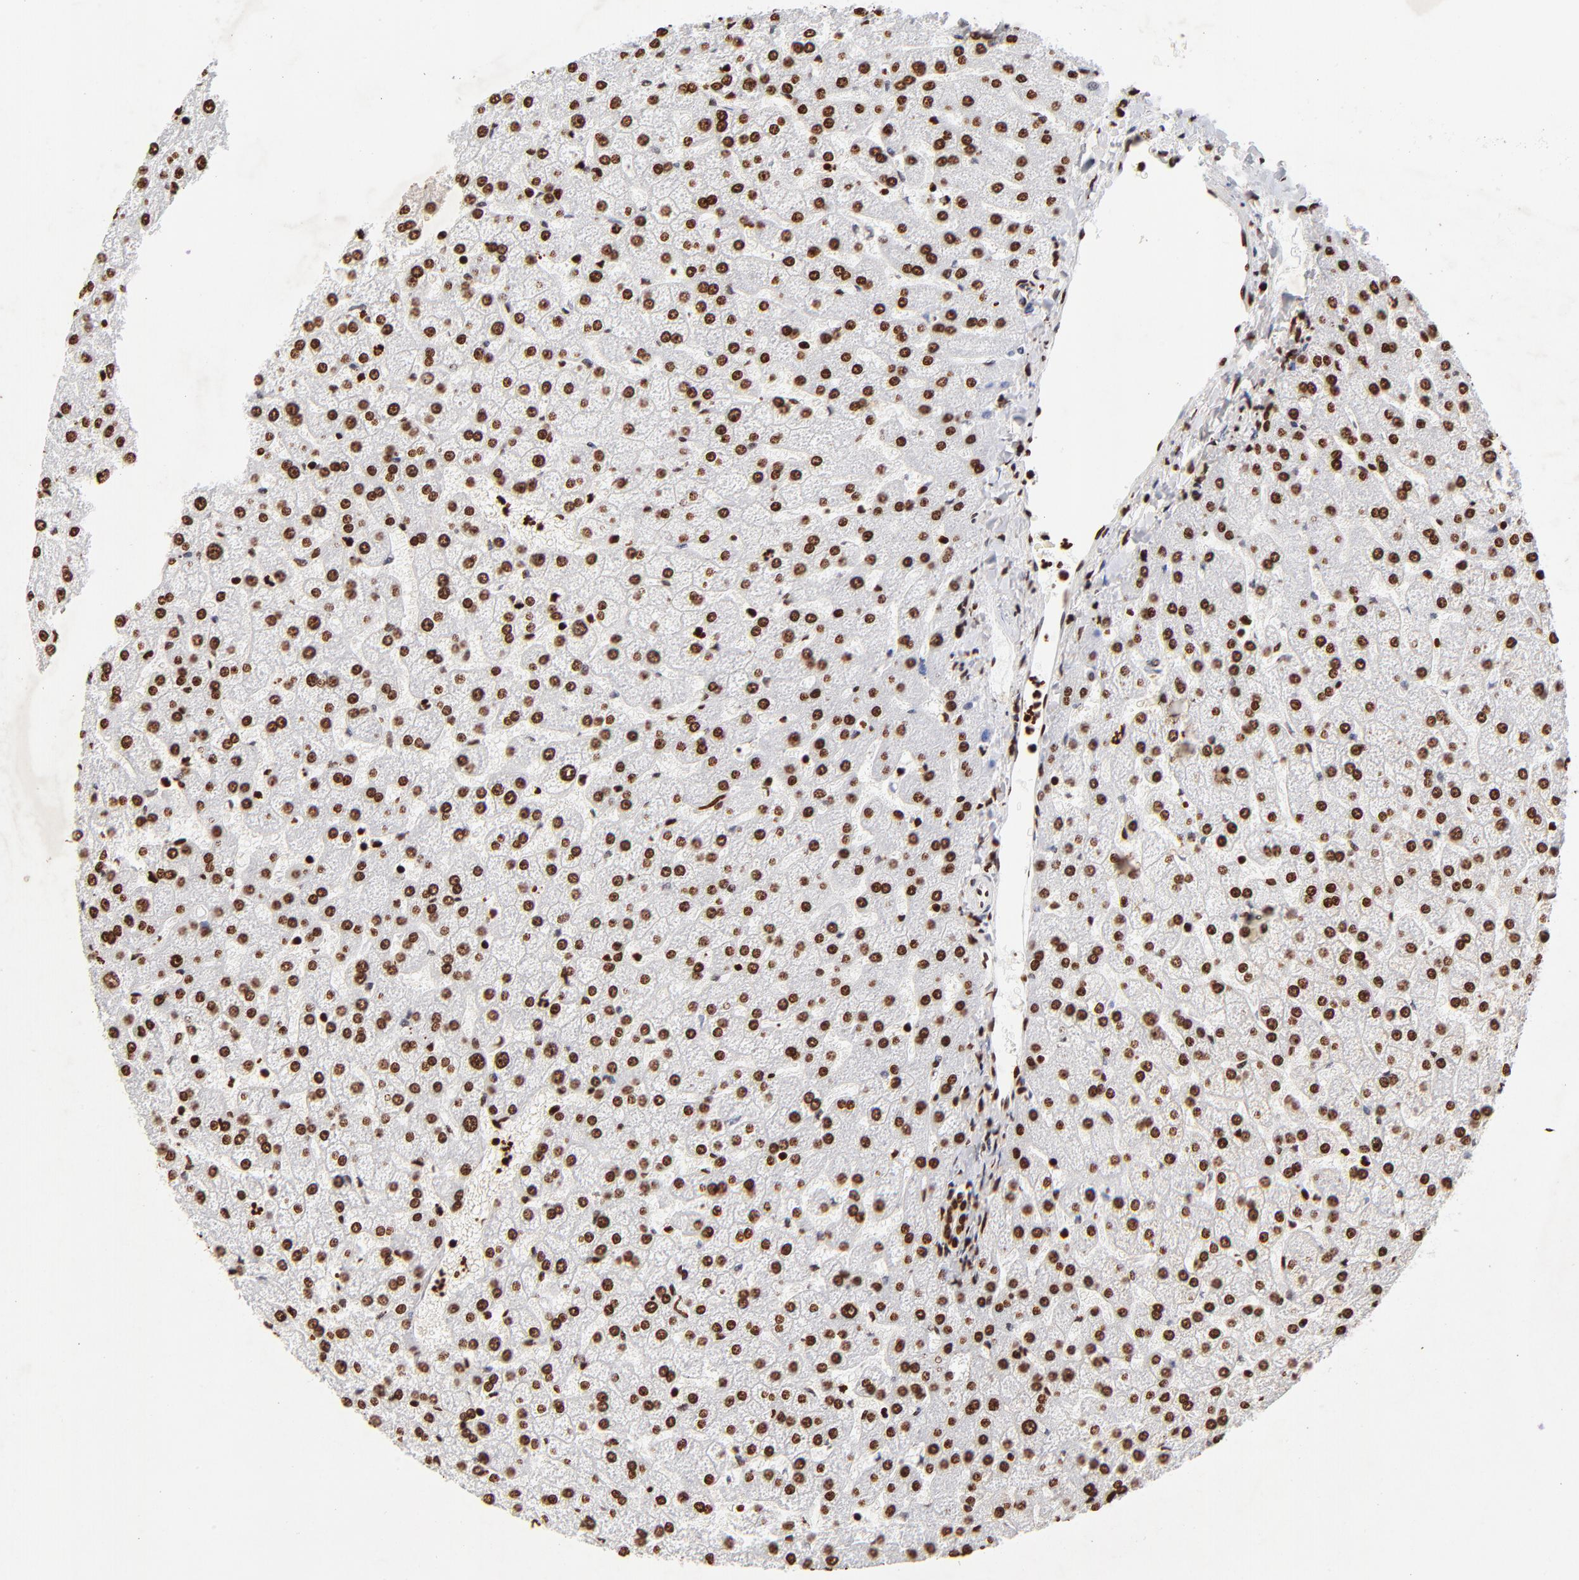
{"staining": {"intensity": "strong", "quantity": ">75%", "location": "nuclear"}, "tissue": "liver", "cell_type": "Cholangiocytes", "image_type": "normal", "snomed": [{"axis": "morphology", "description": "Normal tissue, NOS"}, {"axis": "topography", "description": "Liver"}], "caption": "DAB immunohistochemical staining of unremarkable liver shows strong nuclear protein positivity in about >75% of cholangiocytes.", "gene": "FBH1", "patient": {"sex": "female", "age": 32}}